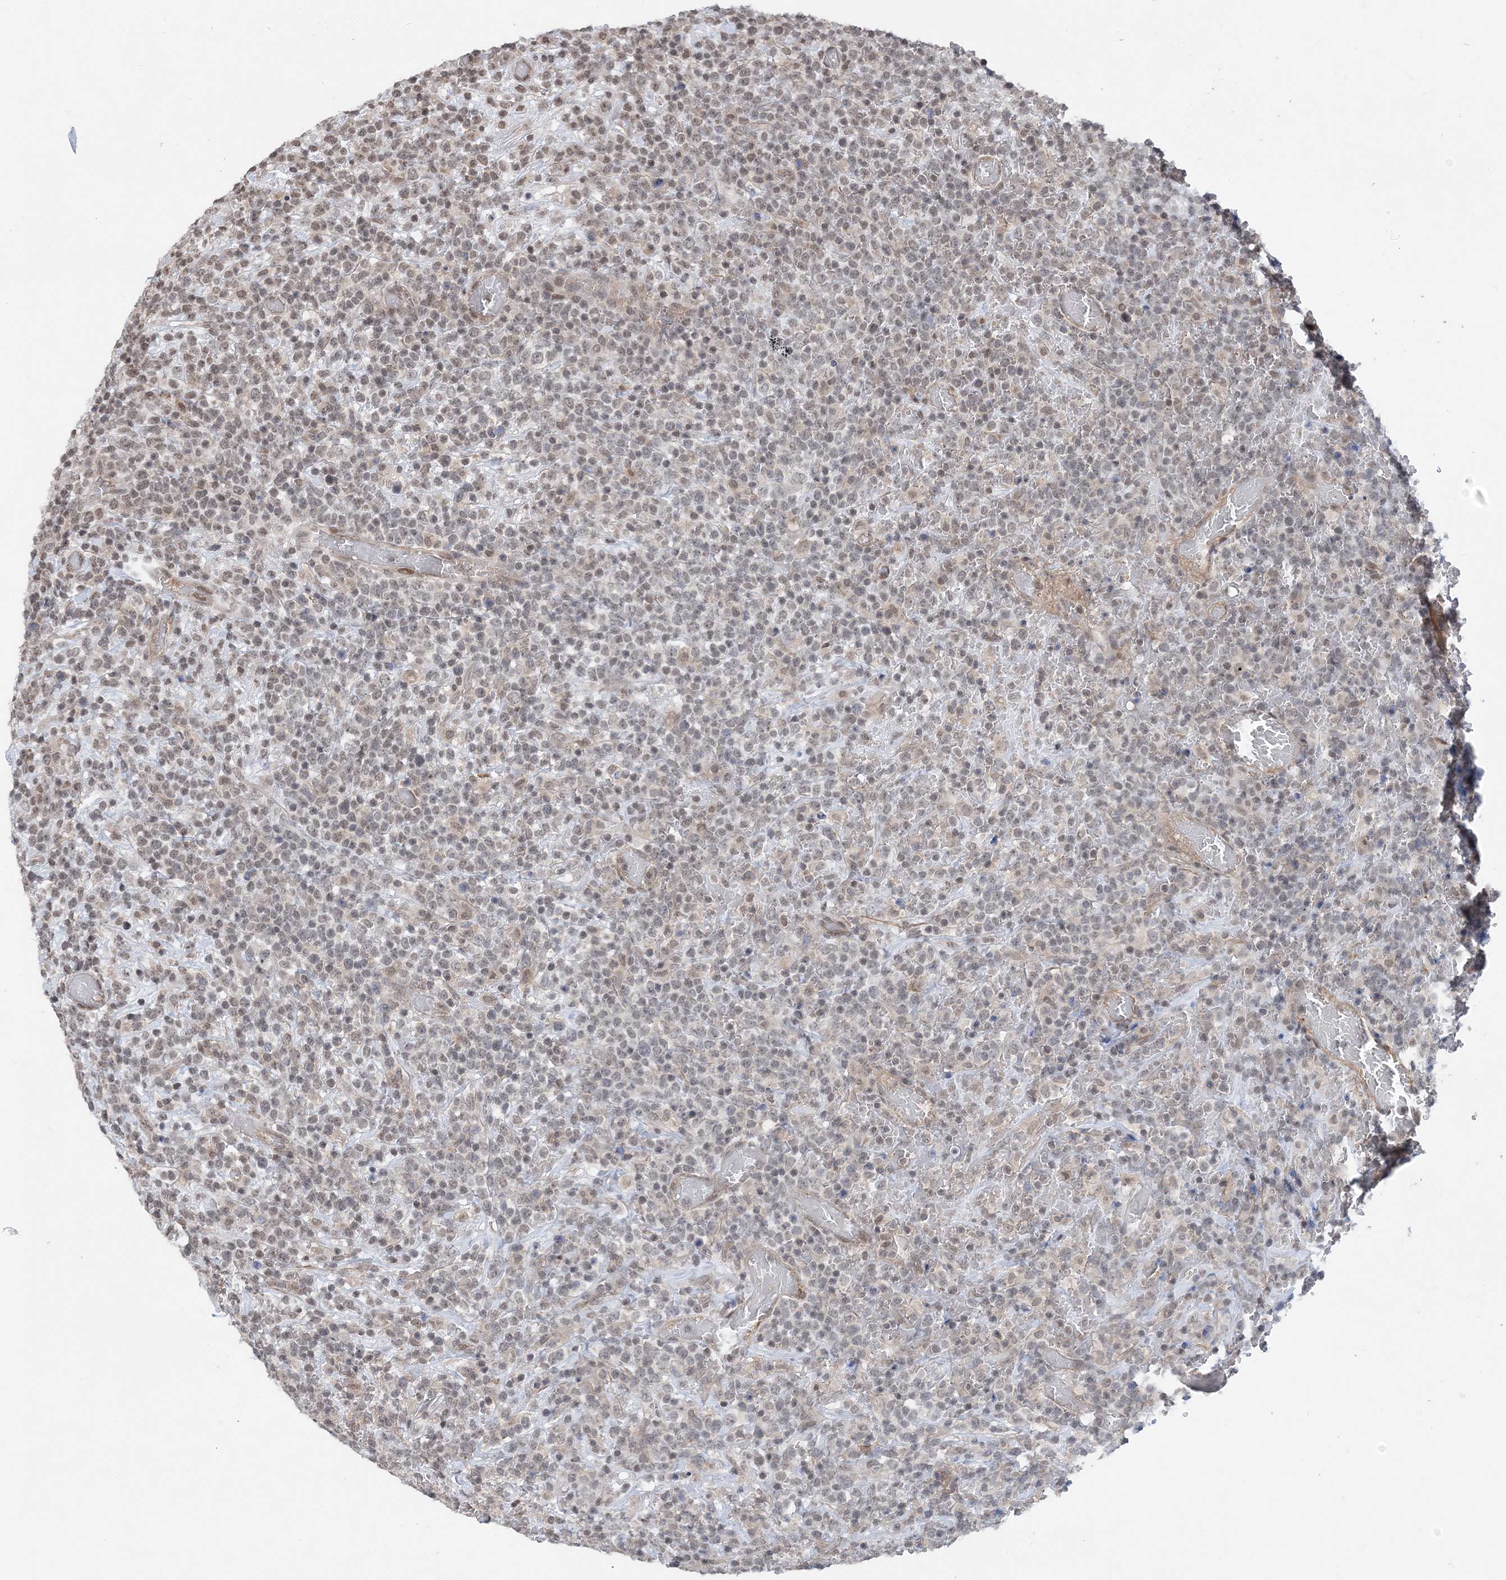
{"staining": {"intensity": "weak", "quantity": ">75%", "location": "nuclear"}, "tissue": "lymphoma", "cell_type": "Tumor cells", "image_type": "cancer", "snomed": [{"axis": "morphology", "description": "Malignant lymphoma, non-Hodgkin's type, High grade"}, {"axis": "topography", "description": "Colon"}], "caption": "This histopathology image exhibits immunohistochemistry (IHC) staining of high-grade malignant lymphoma, non-Hodgkin's type, with low weak nuclear positivity in about >75% of tumor cells.", "gene": "CCDC152", "patient": {"sex": "female", "age": 53}}